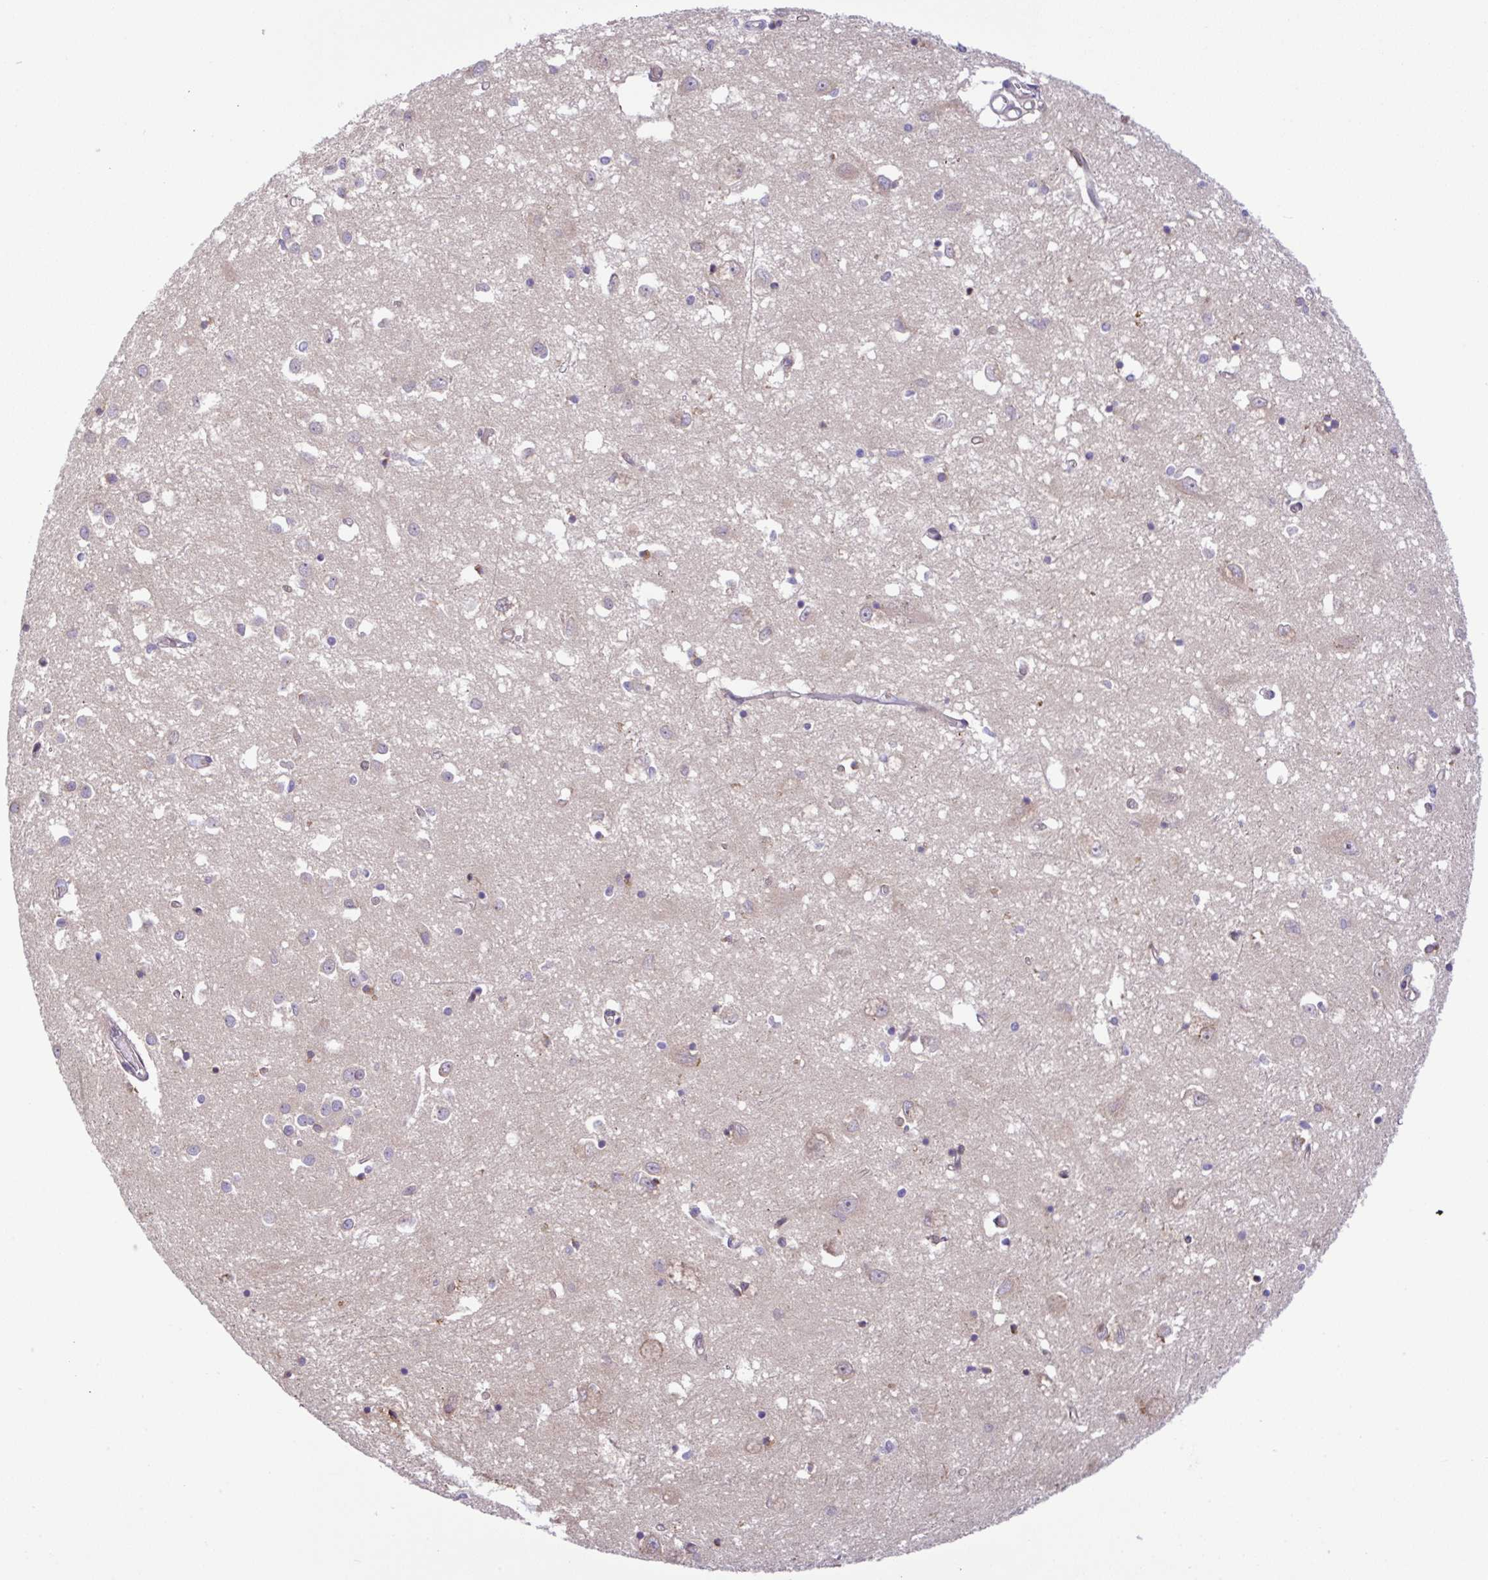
{"staining": {"intensity": "weak", "quantity": "<25%", "location": "cytoplasmic/membranous"}, "tissue": "caudate", "cell_type": "Glial cells", "image_type": "normal", "snomed": [{"axis": "morphology", "description": "Normal tissue, NOS"}, {"axis": "topography", "description": "Lateral ventricle wall"}], "caption": "Glial cells show no significant staining in normal caudate. Nuclei are stained in blue.", "gene": "UBE4A", "patient": {"sex": "male", "age": 70}}